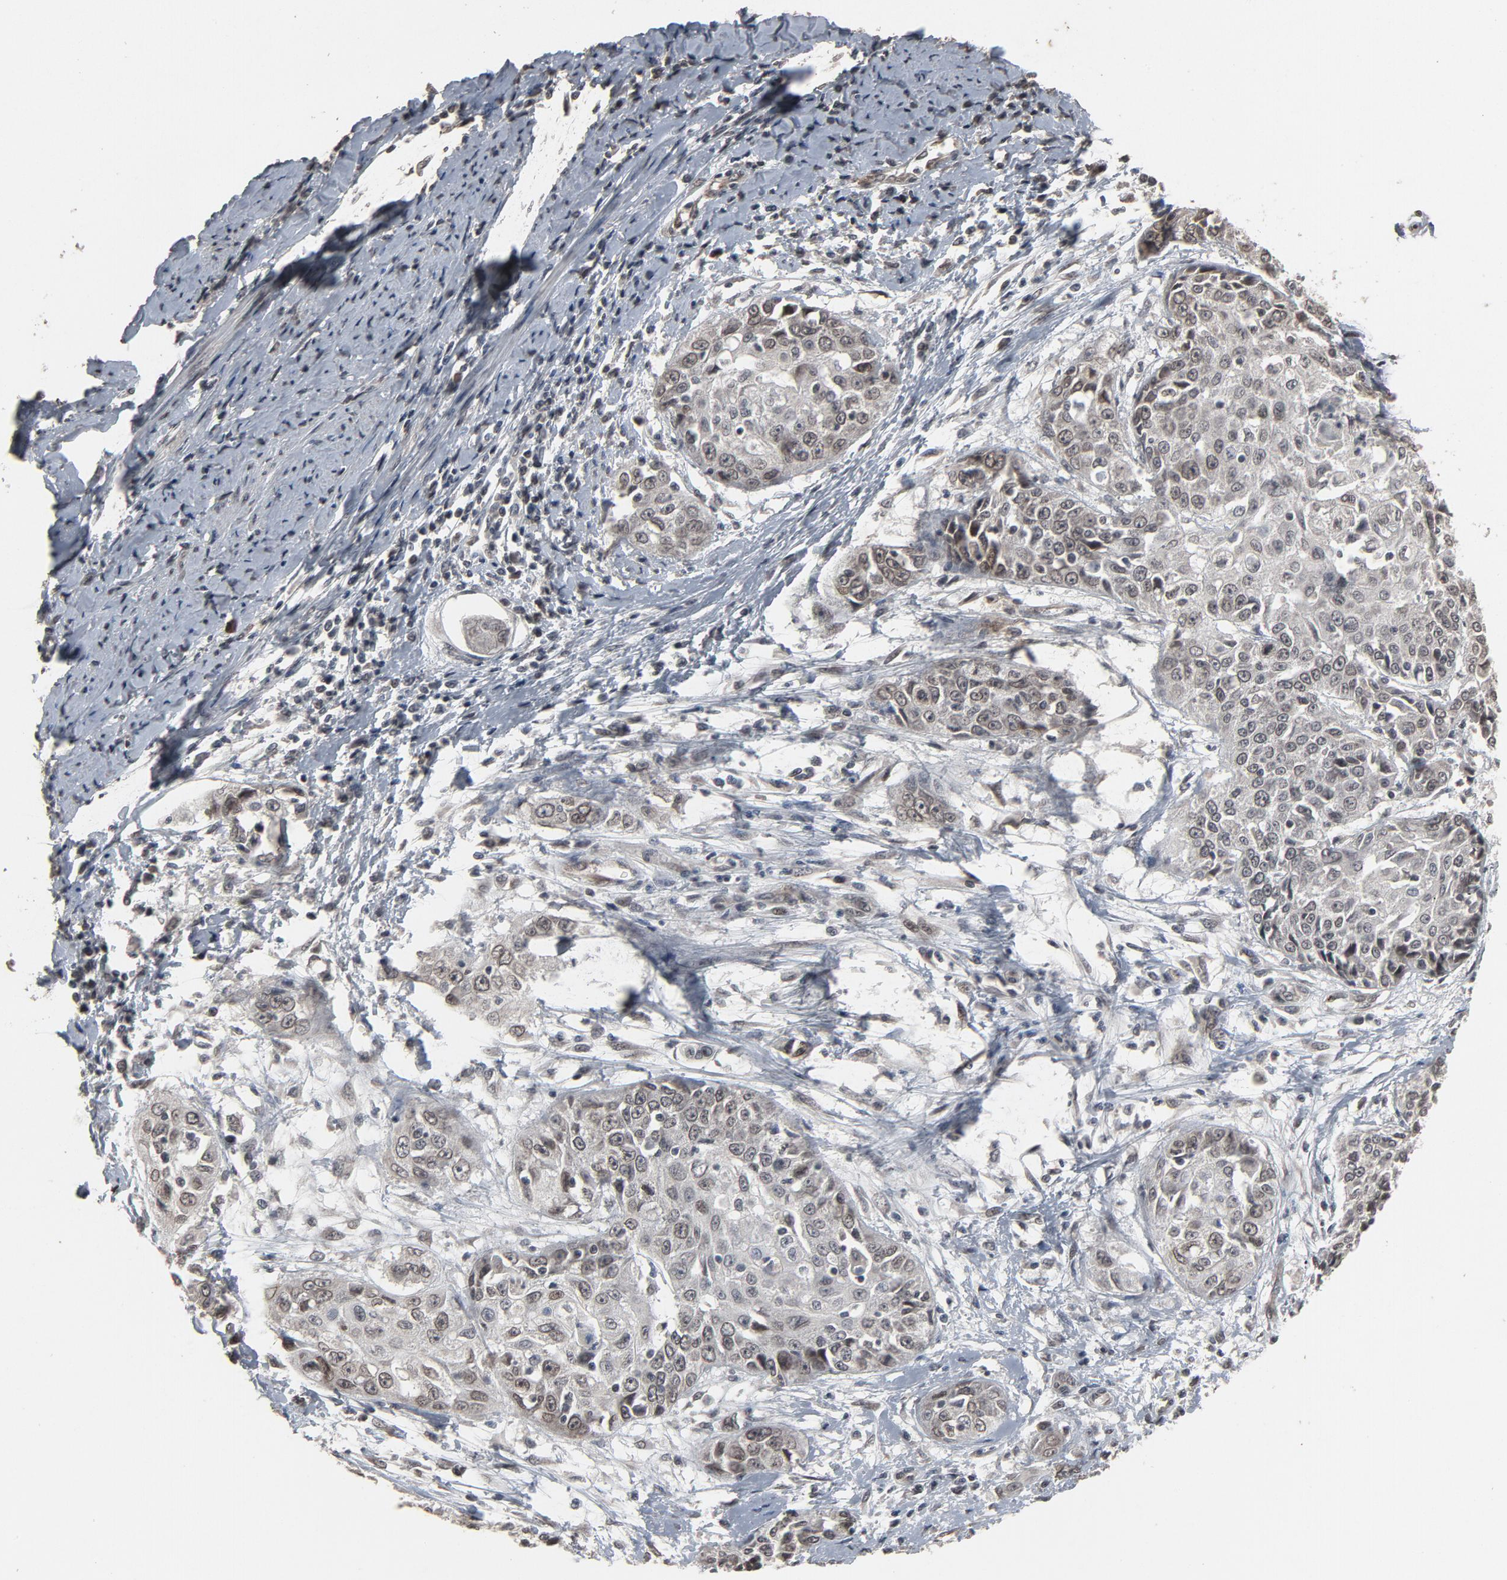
{"staining": {"intensity": "weak", "quantity": "25%-75%", "location": "cytoplasmic/membranous,nuclear"}, "tissue": "cervical cancer", "cell_type": "Tumor cells", "image_type": "cancer", "snomed": [{"axis": "morphology", "description": "Squamous cell carcinoma, NOS"}, {"axis": "topography", "description": "Cervix"}], "caption": "Squamous cell carcinoma (cervical) stained with immunohistochemistry displays weak cytoplasmic/membranous and nuclear staining in about 25%-75% of tumor cells.", "gene": "POM121", "patient": {"sex": "female", "age": 64}}